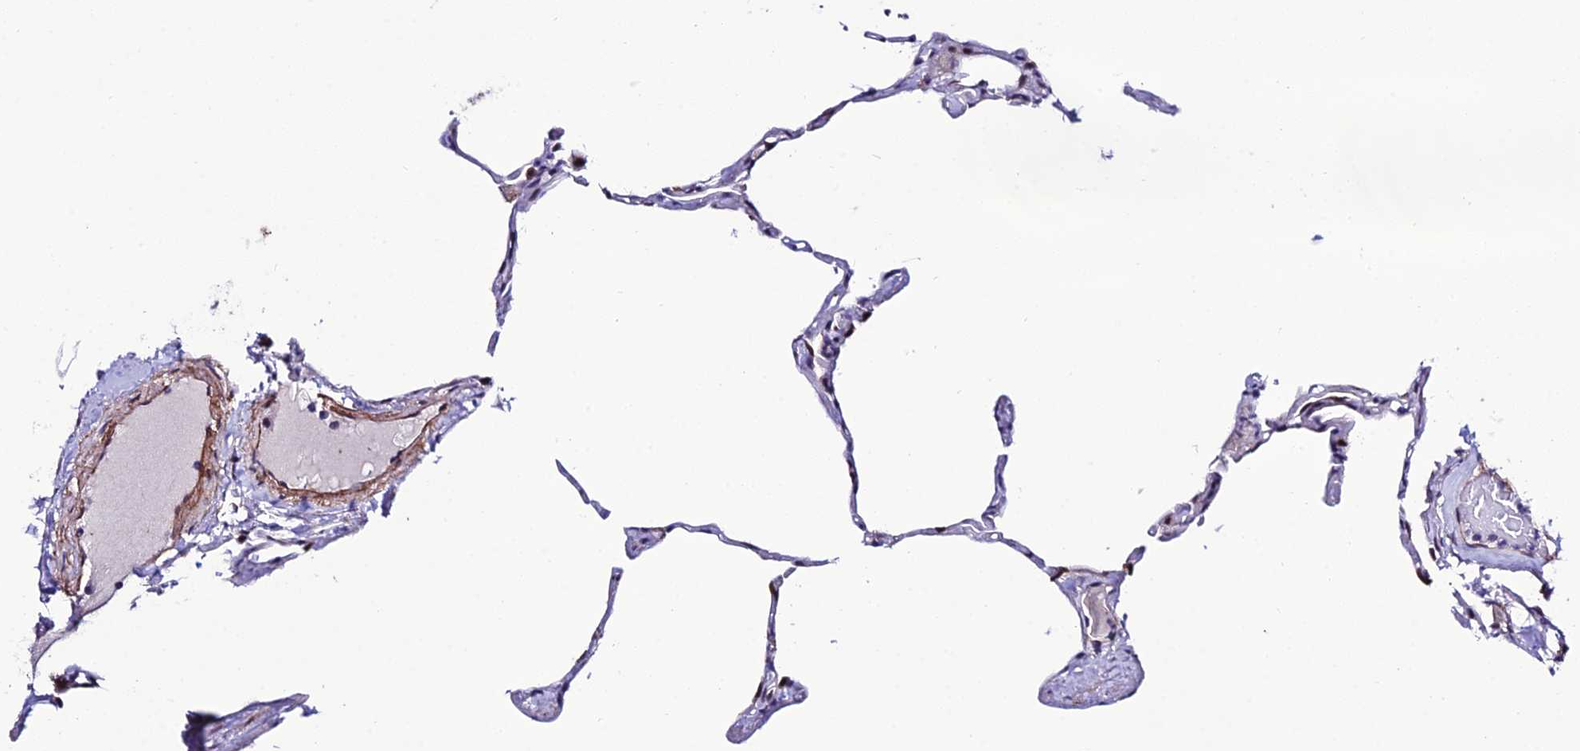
{"staining": {"intensity": "moderate", "quantity": "<25%", "location": "nuclear"}, "tissue": "lung", "cell_type": "Alveolar cells", "image_type": "normal", "snomed": [{"axis": "morphology", "description": "Normal tissue, NOS"}, {"axis": "topography", "description": "Lung"}], "caption": "Immunohistochemical staining of unremarkable human lung demonstrates moderate nuclear protein positivity in about <25% of alveolar cells.", "gene": "SYT15B", "patient": {"sex": "male", "age": 65}}